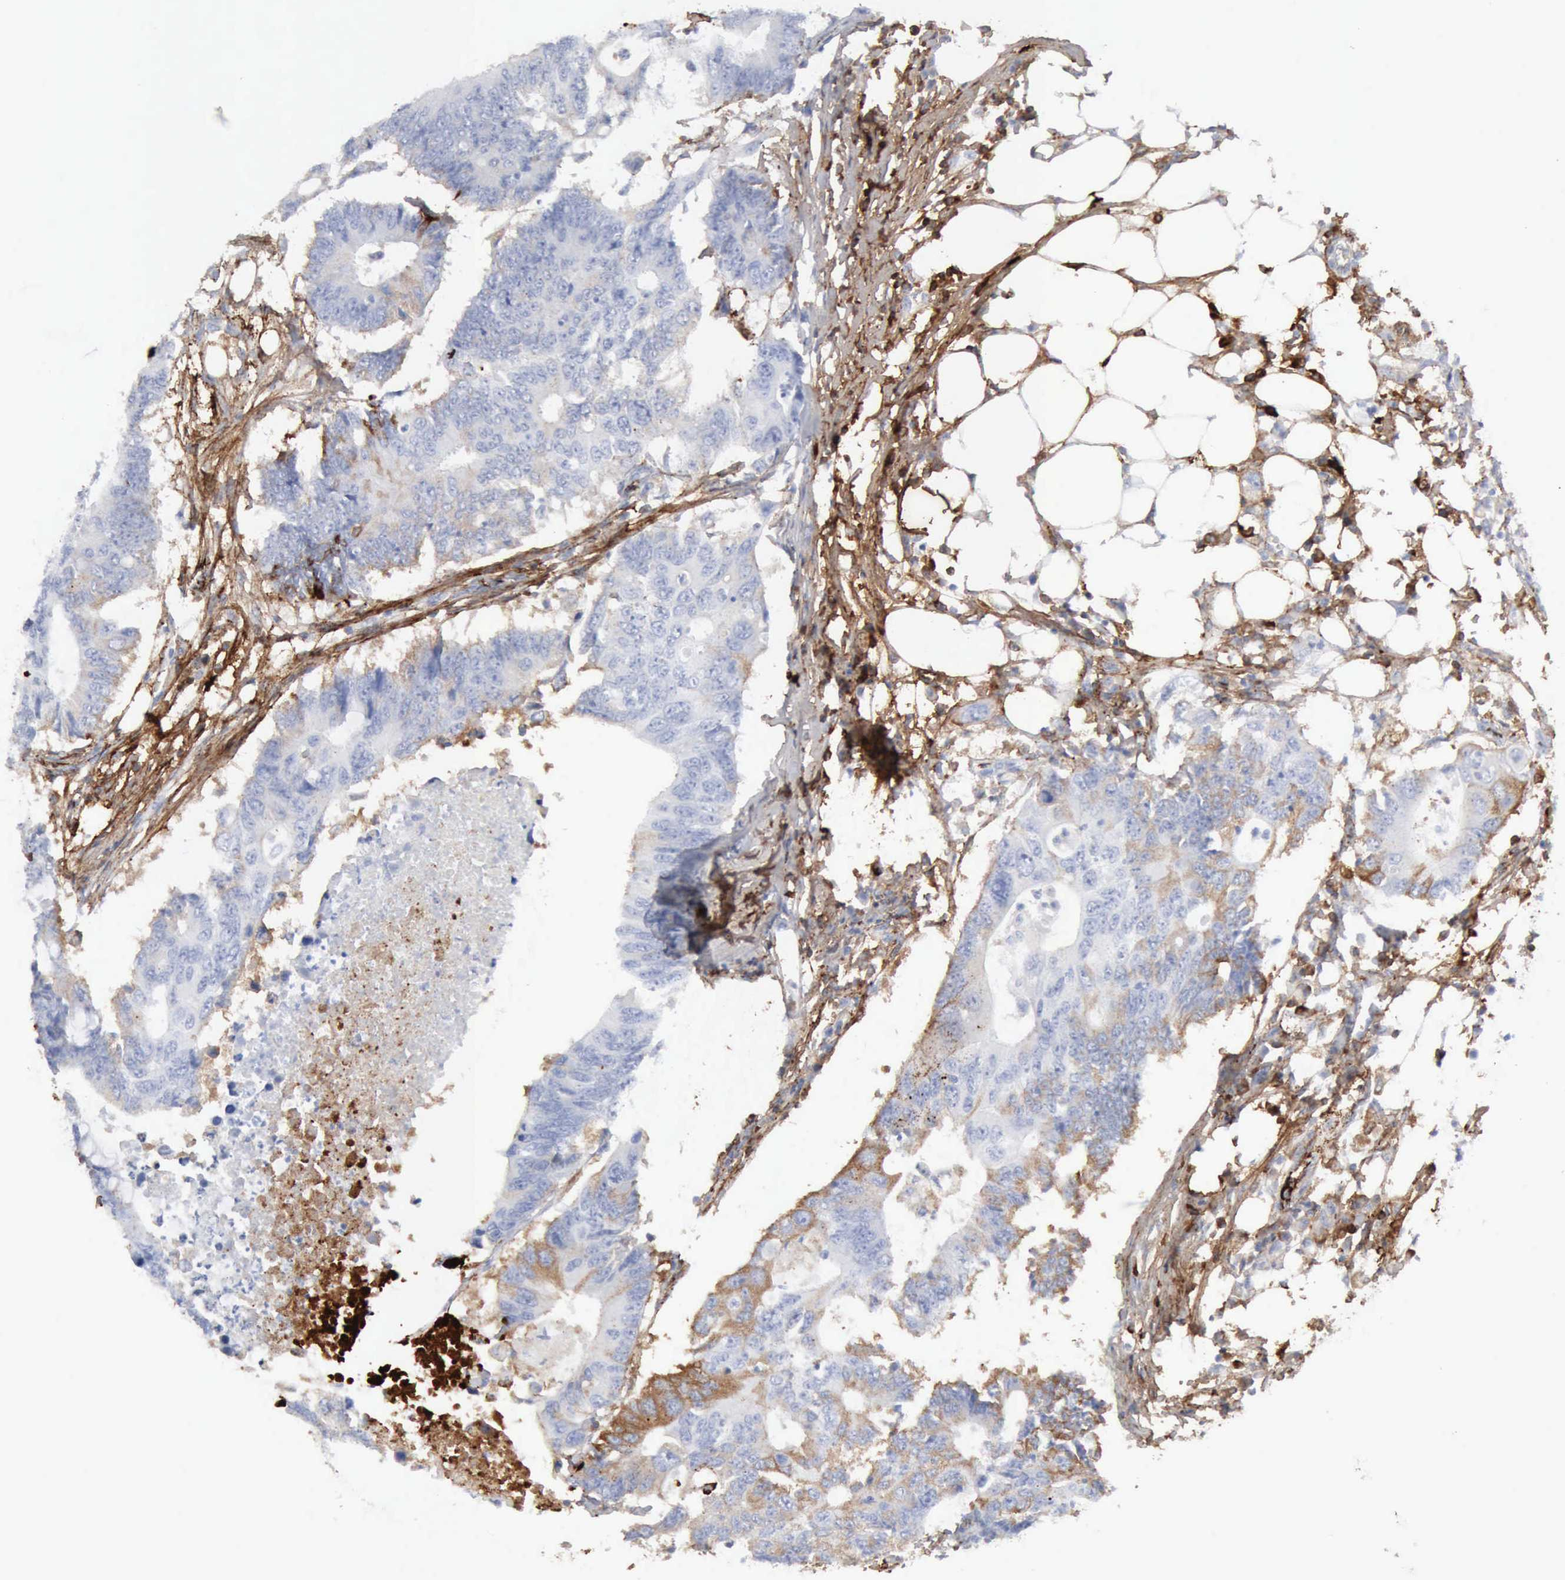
{"staining": {"intensity": "negative", "quantity": "none", "location": "none"}, "tissue": "colorectal cancer", "cell_type": "Tumor cells", "image_type": "cancer", "snomed": [{"axis": "morphology", "description": "Adenocarcinoma, NOS"}, {"axis": "topography", "description": "Colon"}], "caption": "This is an immunohistochemistry (IHC) histopathology image of human colorectal adenocarcinoma. There is no positivity in tumor cells.", "gene": "C4BPA", "patient": {"sex": "male", "age": 71}}